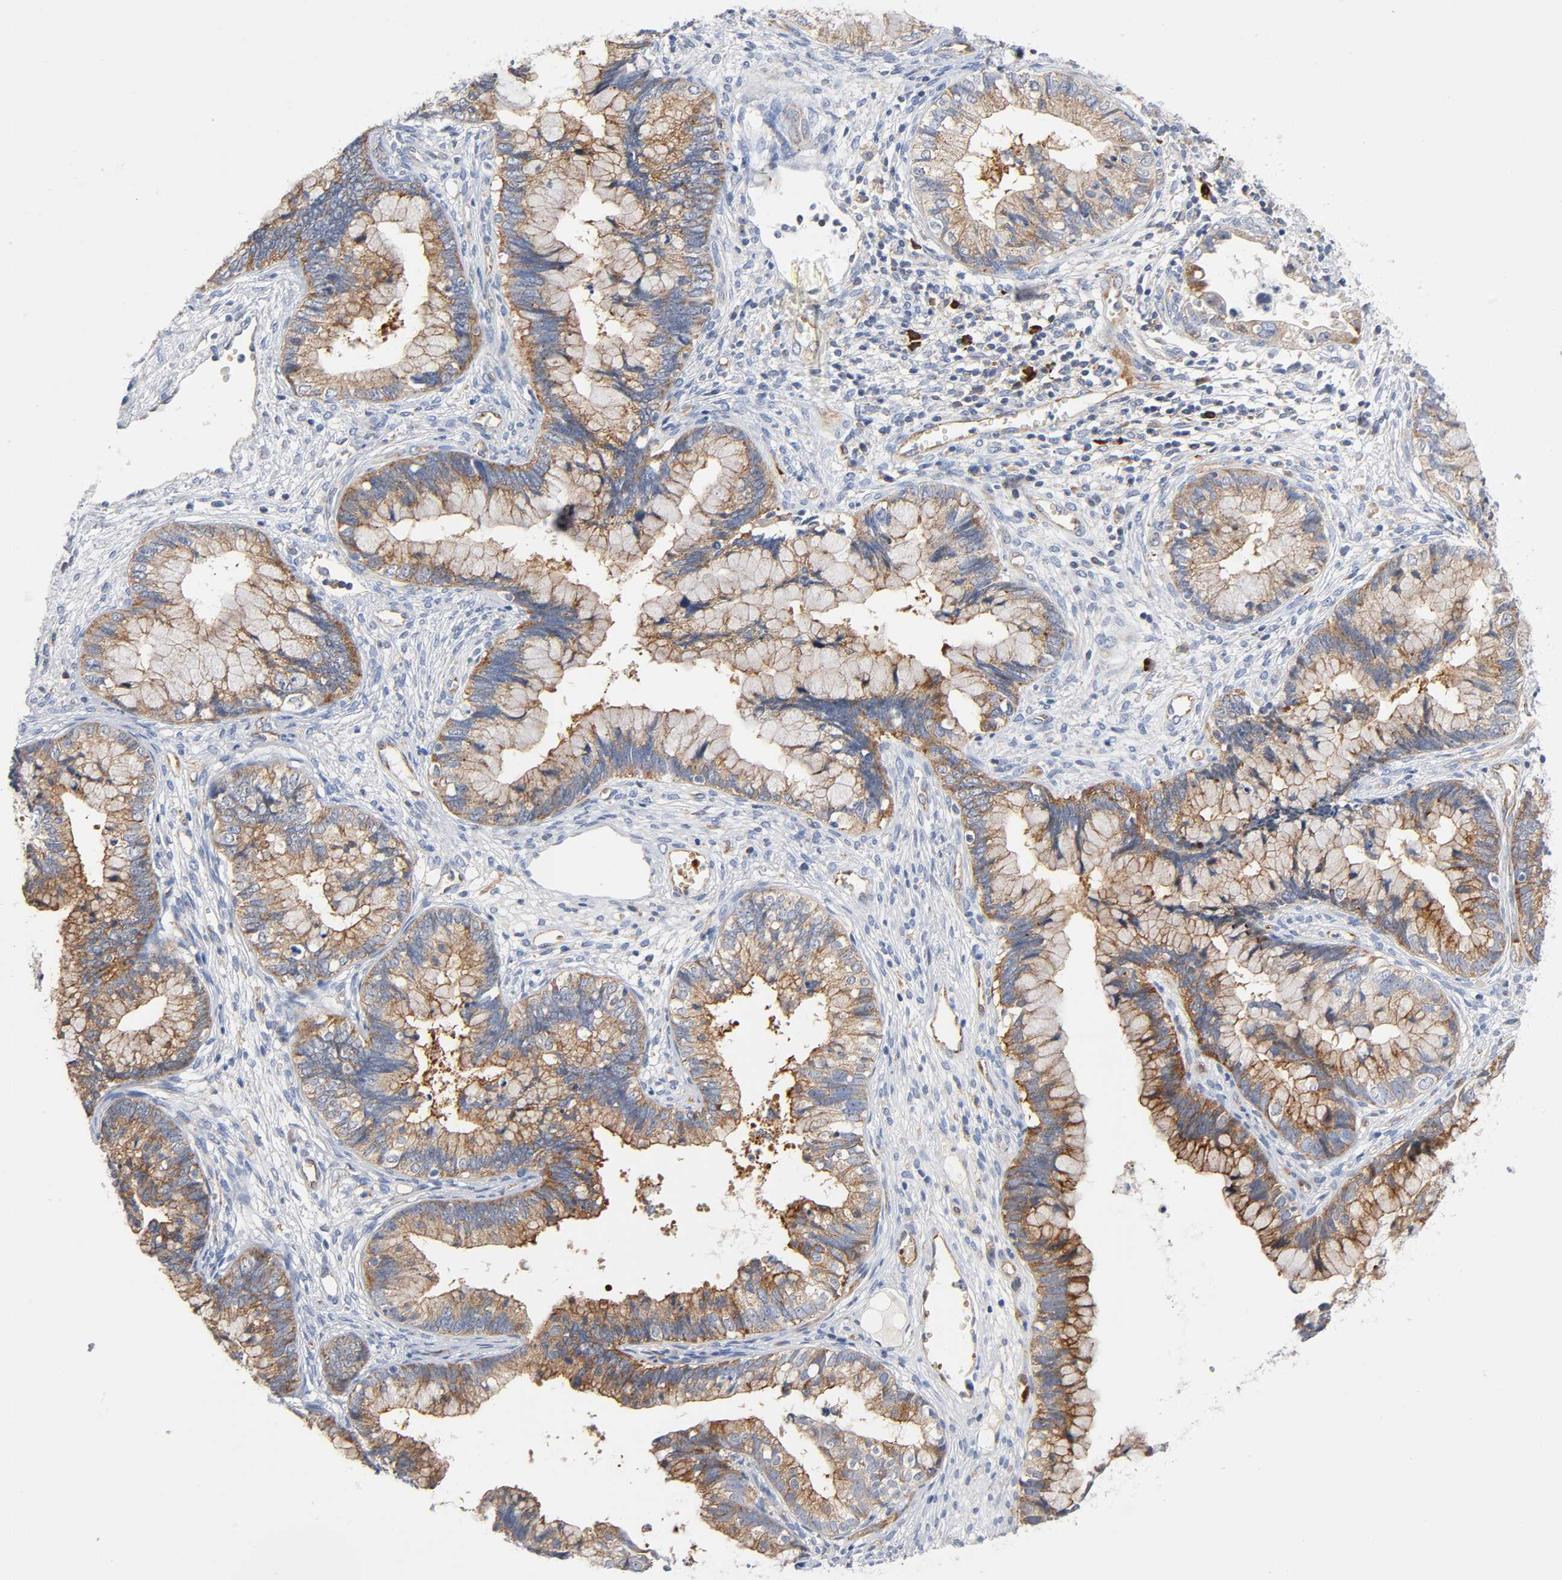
{"staining": {"intensity": "moderate", "quantity": ">75%", "location": "cytoplasmic/membranous"}, "tissue": "cervical cancer", "cell_type": "Tumor cells", "image_type": "cancer", "snomed": [{"axis": "morphology", "description": "Adenocarcinoma, NOS"}, {"axis": "topography", "description": "Cervix"}], "caption": "Tumor cells demonstrate medium levels of moderate cytoplasmic/membranous expression in approximately >75% of cells in human adenocarcinoma (cervical).", "gene": "CD2AP", "patient": {"sex": "female", "age": 44}}